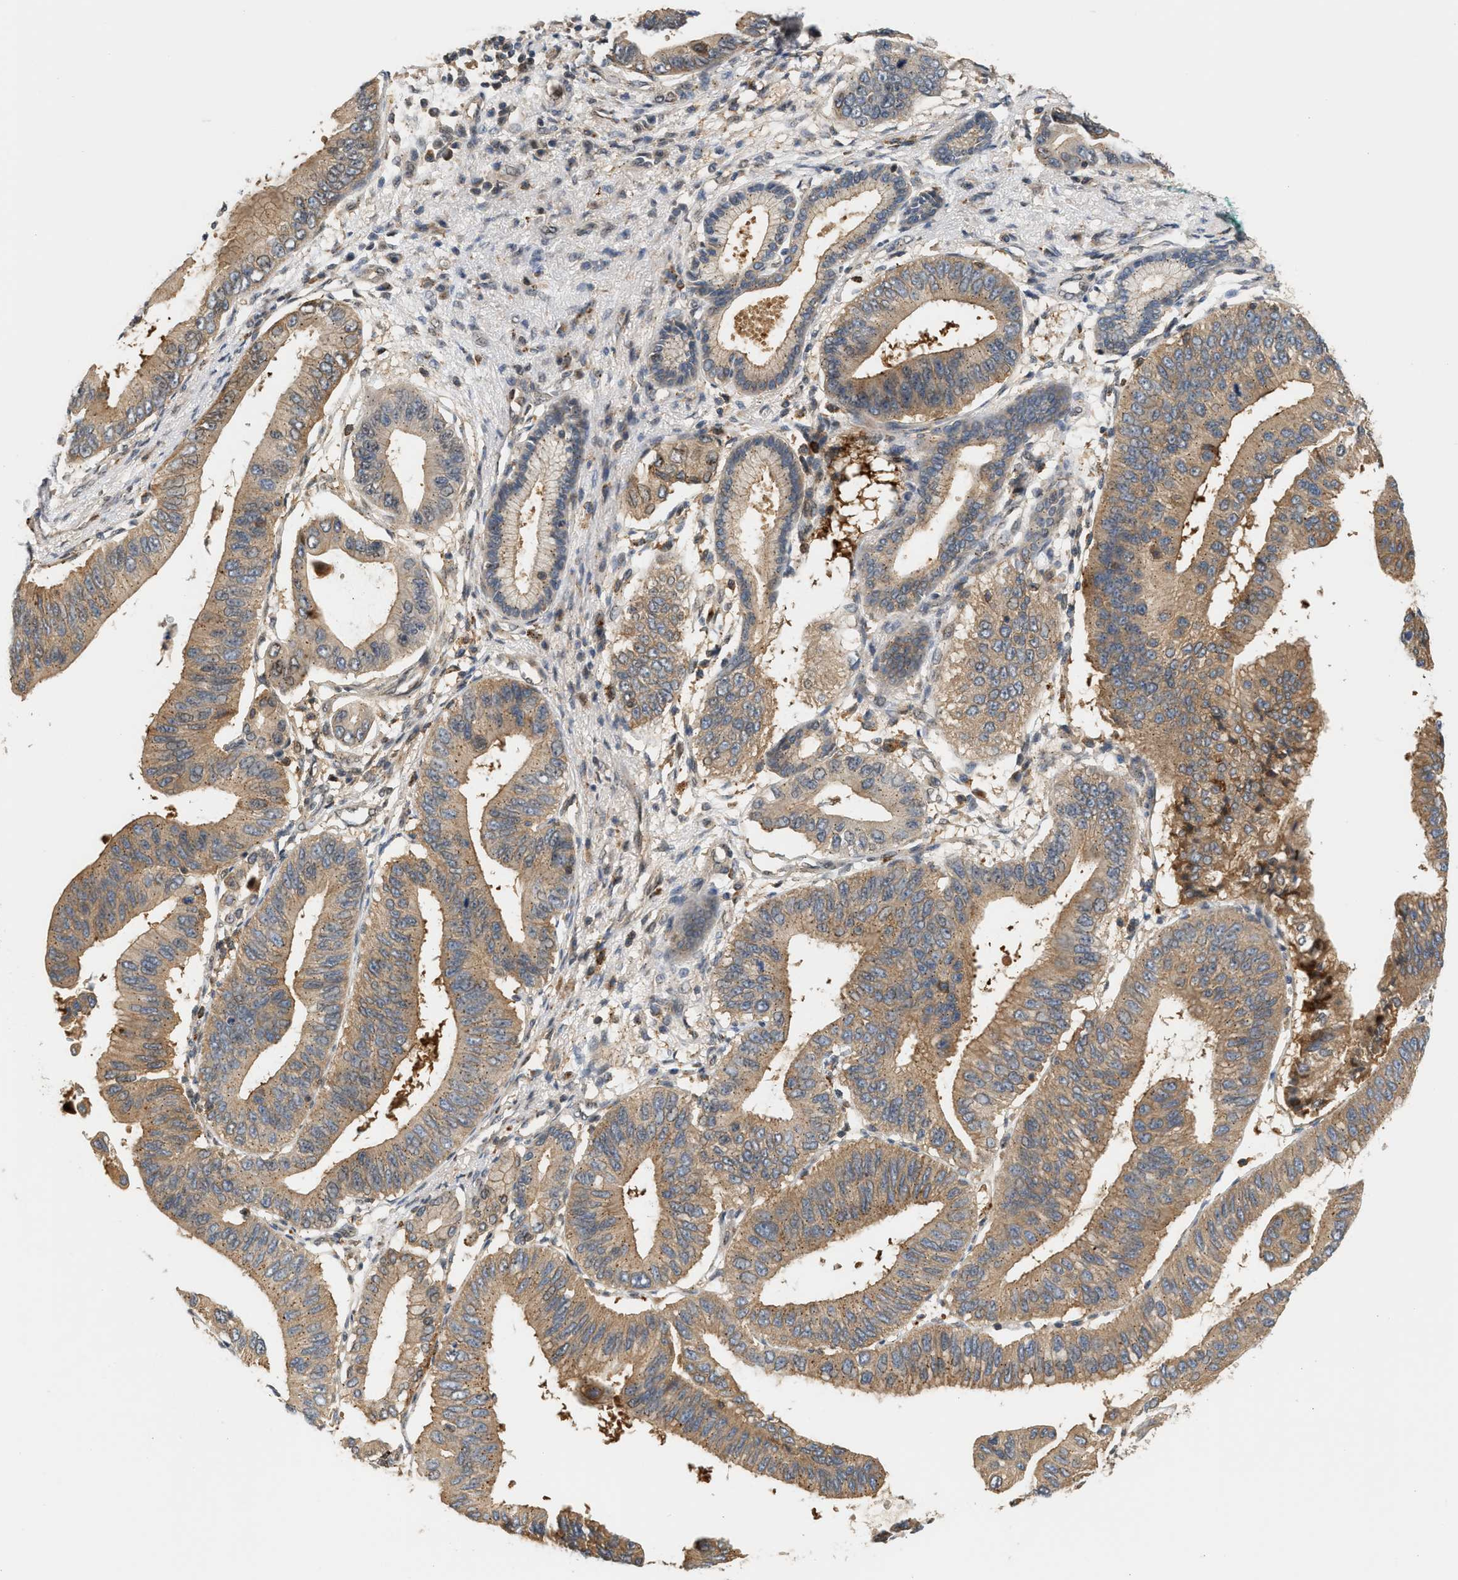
{"staining": {"intensity": "moderate", "quantity": ">75%", "location": "cytoplasmic/membranous"}, "tissue": "pancreatic cancer", "cell_type": "Tumor cells", "image_type": "cancer", "snomed": [{"axis": "morphology", "description": "Adenocarcinoma, NOS"}, {"axis": "topography", "description": "Pancreas"}], "caption": "High-power microscopy captured an immunohistochemistry (IHC) image of adenocarcinoma (pancreatic), revealing moderate cytoplasmic/membranous staining in approximately >75% of tumor cells.", "gene": "MAP2K5", "patient": {"sex": "male", "age": 77}}